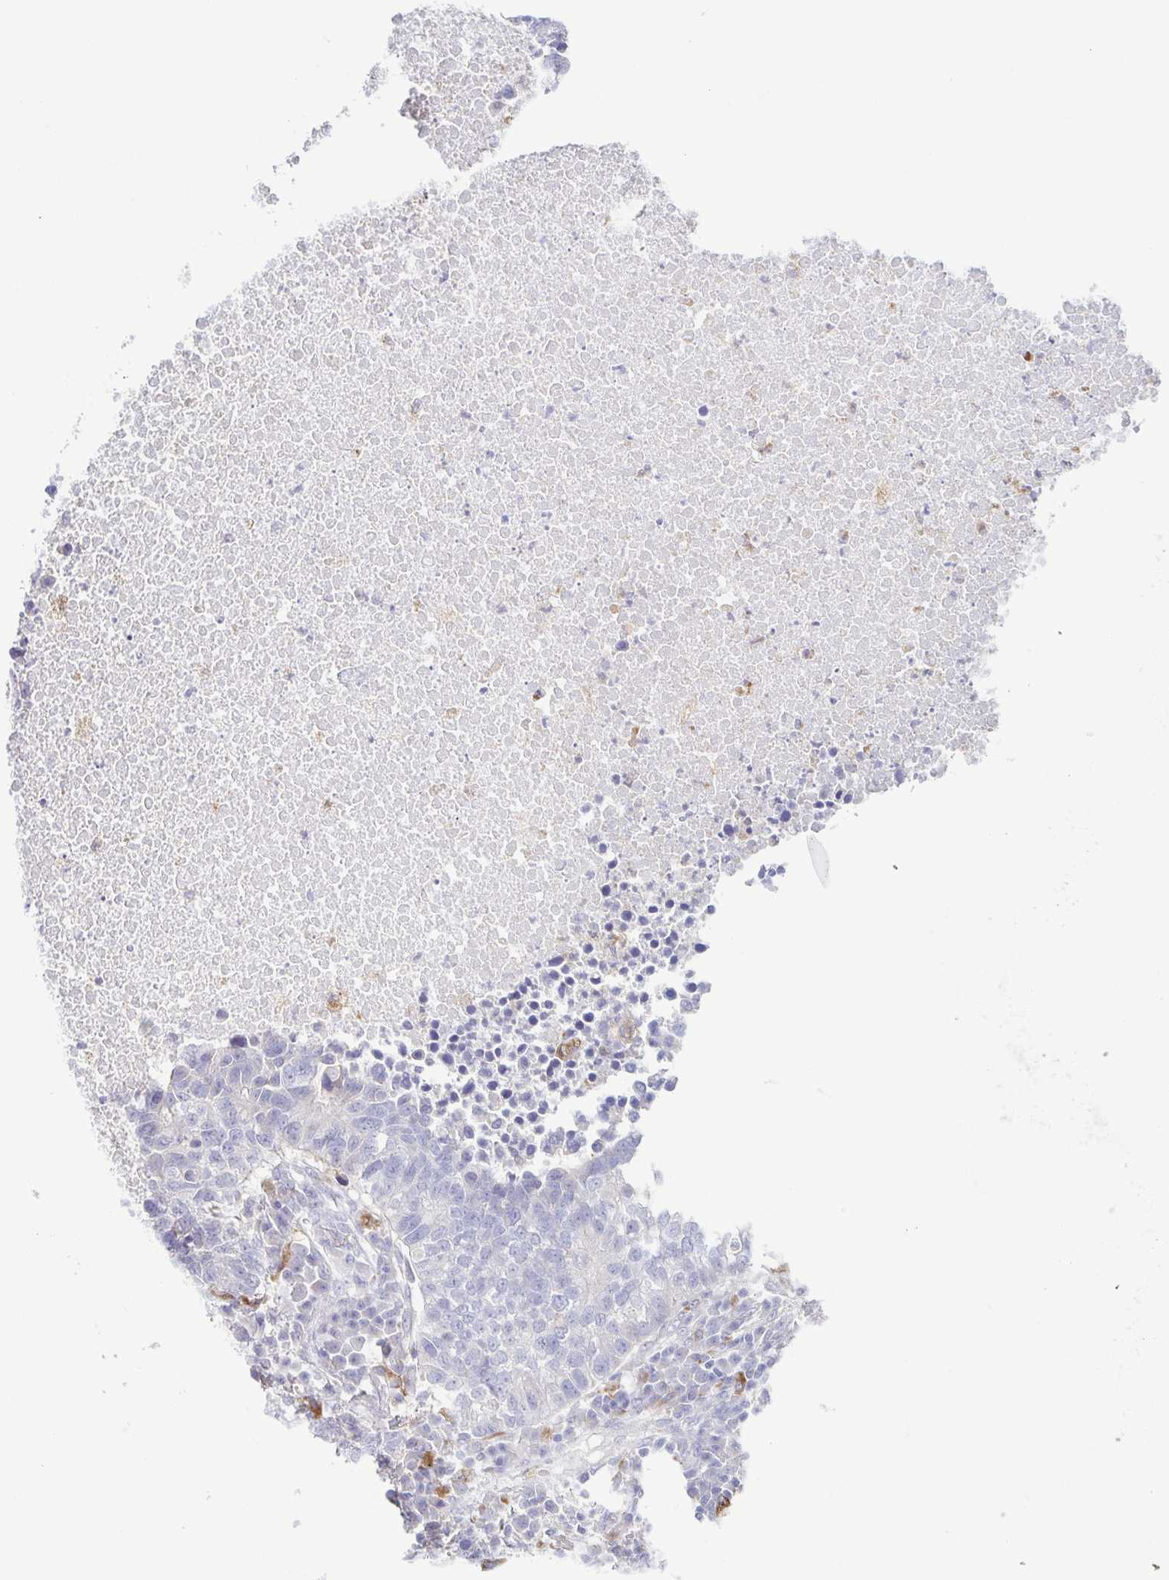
{"staining": {"intensity": "negative", "quantity": "none", "location": "none"}, "tissue": "lung cancer", "cell_type": "Tumor cells", "image_type": "cancer", "snomed": [{"axis": "morphology", "description": "Adenocarcinoma, NOS"}, {"axis": "topography", "description": "Lung"}], "caption": "DAB (3,3'-diaminobenzidine) immunohistochemical staining of lung cancer (adenocarcinoma) demonstrates no significant expression in tumor cells.", "gene": "ATP6V1G2", "patient": {"sex": "male", "age": 57}}